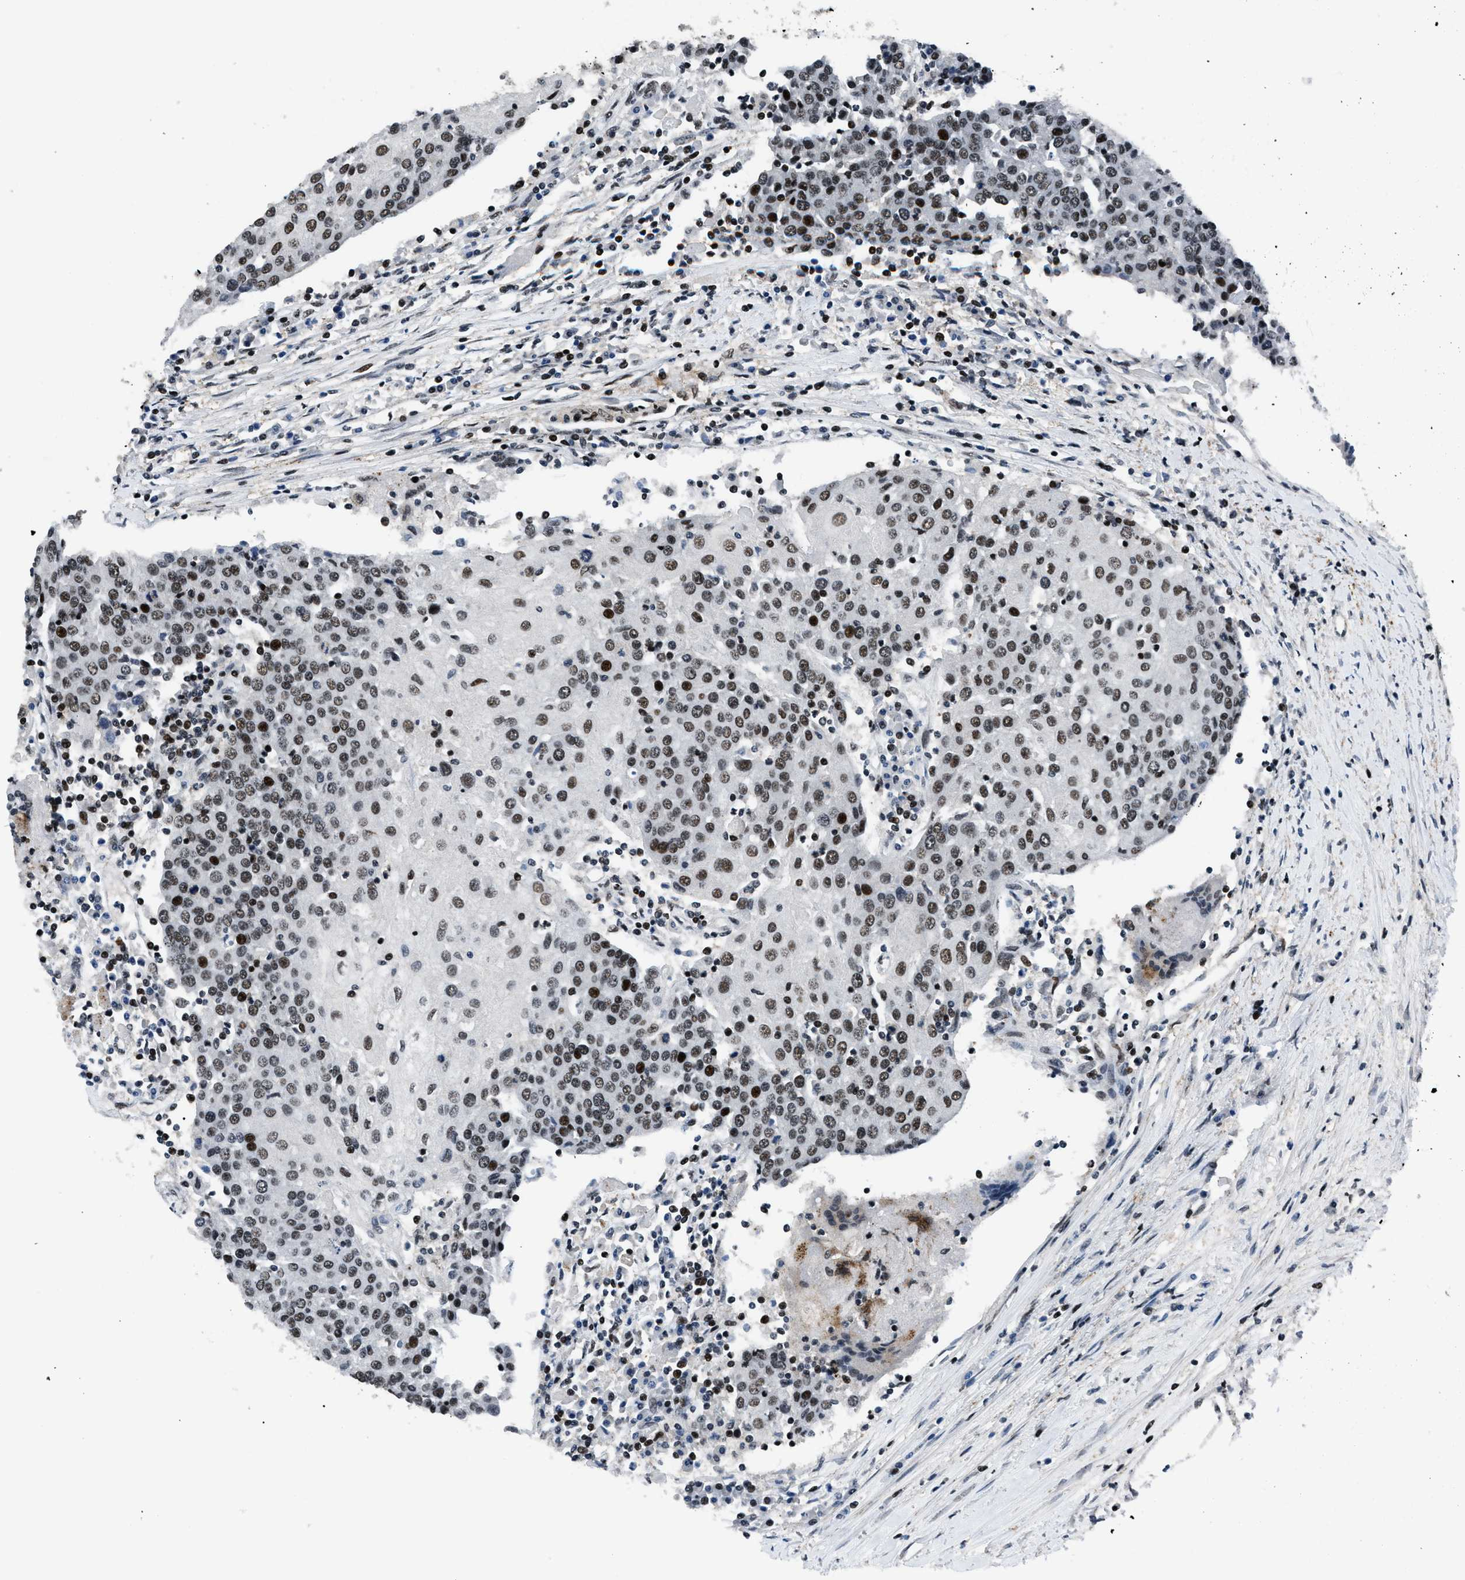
{"staining": {"intensity": "strong", "quantity": ">75%", "location": "nuclear"}, "tissue": "urothelial cancer", "cell_type": "Tumor cells", "image_type": "cancer", "snomed": [{"axis": "morphology", "description": "Urothelial carcinoma, High grade"}, {"axis": "topography", "description": "Urinary bladder"}], "caption": "DAB (3,3'-diaminobenzidine) immunohistochemical staining of urothelial carcinoma (high-grade) shows strong nuclear protein expression in about >75% of tumor cells.", "gene": "SMARCB1", "patient": {"sex": "female", "age": 85}}